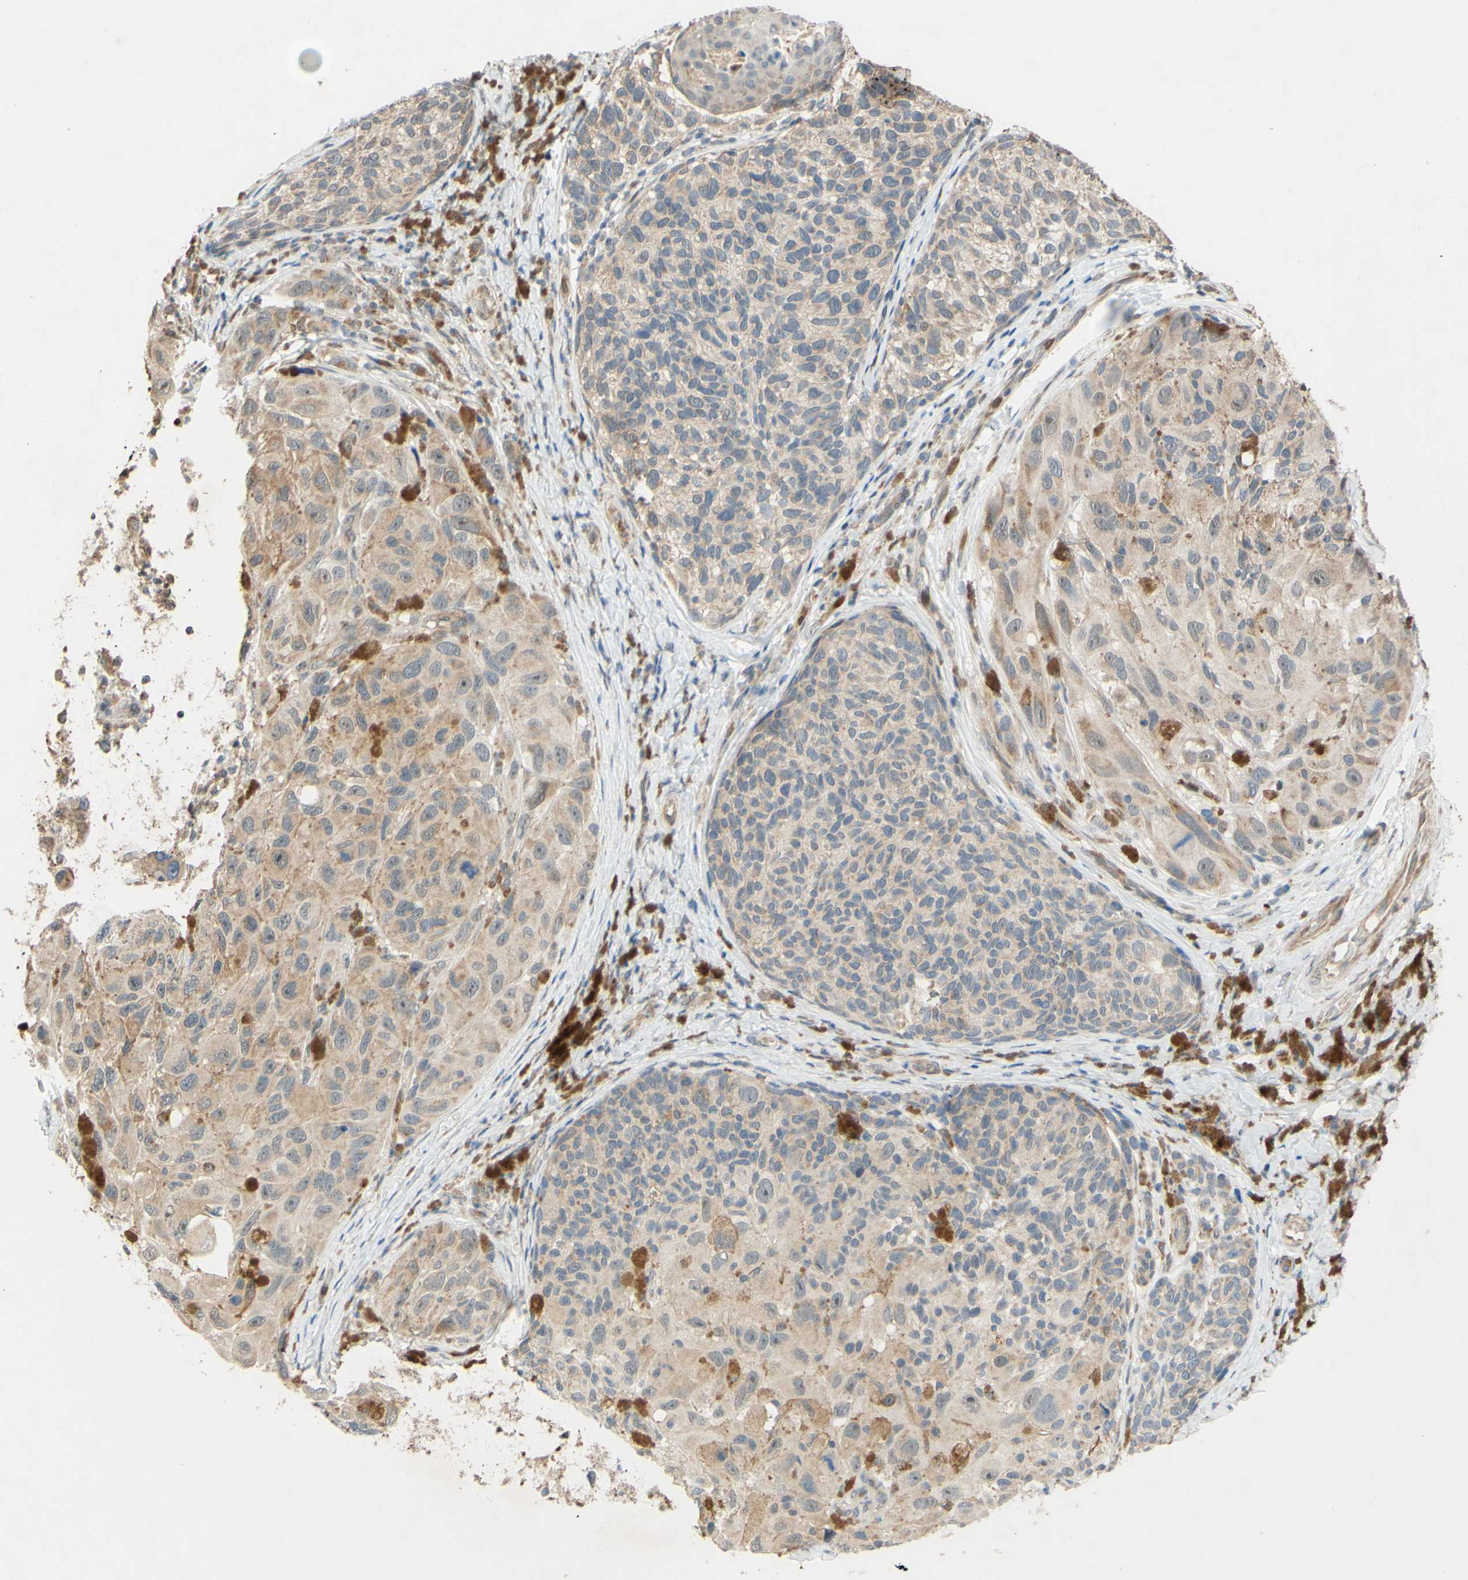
{"staining": {"intensity": "moderate", "quantity": "25%-75%", "location": "cytoplasmic/membranous"}, "tissue": "melanoma", "cell_type": "Tumor cells", "image_type": "cancer", "snomed": [{"axis": "morphology", "description": "Malignant melanoma, NOS"}, {"axis": "topography", "description": "Skin"}], "caption": "Moderate cytoplasmic/membranous expression is seen in about 25%-75% of tumor cells in melanoma.", "gene": "GATA1", "patient": {"sex": "female", "age": 73}}